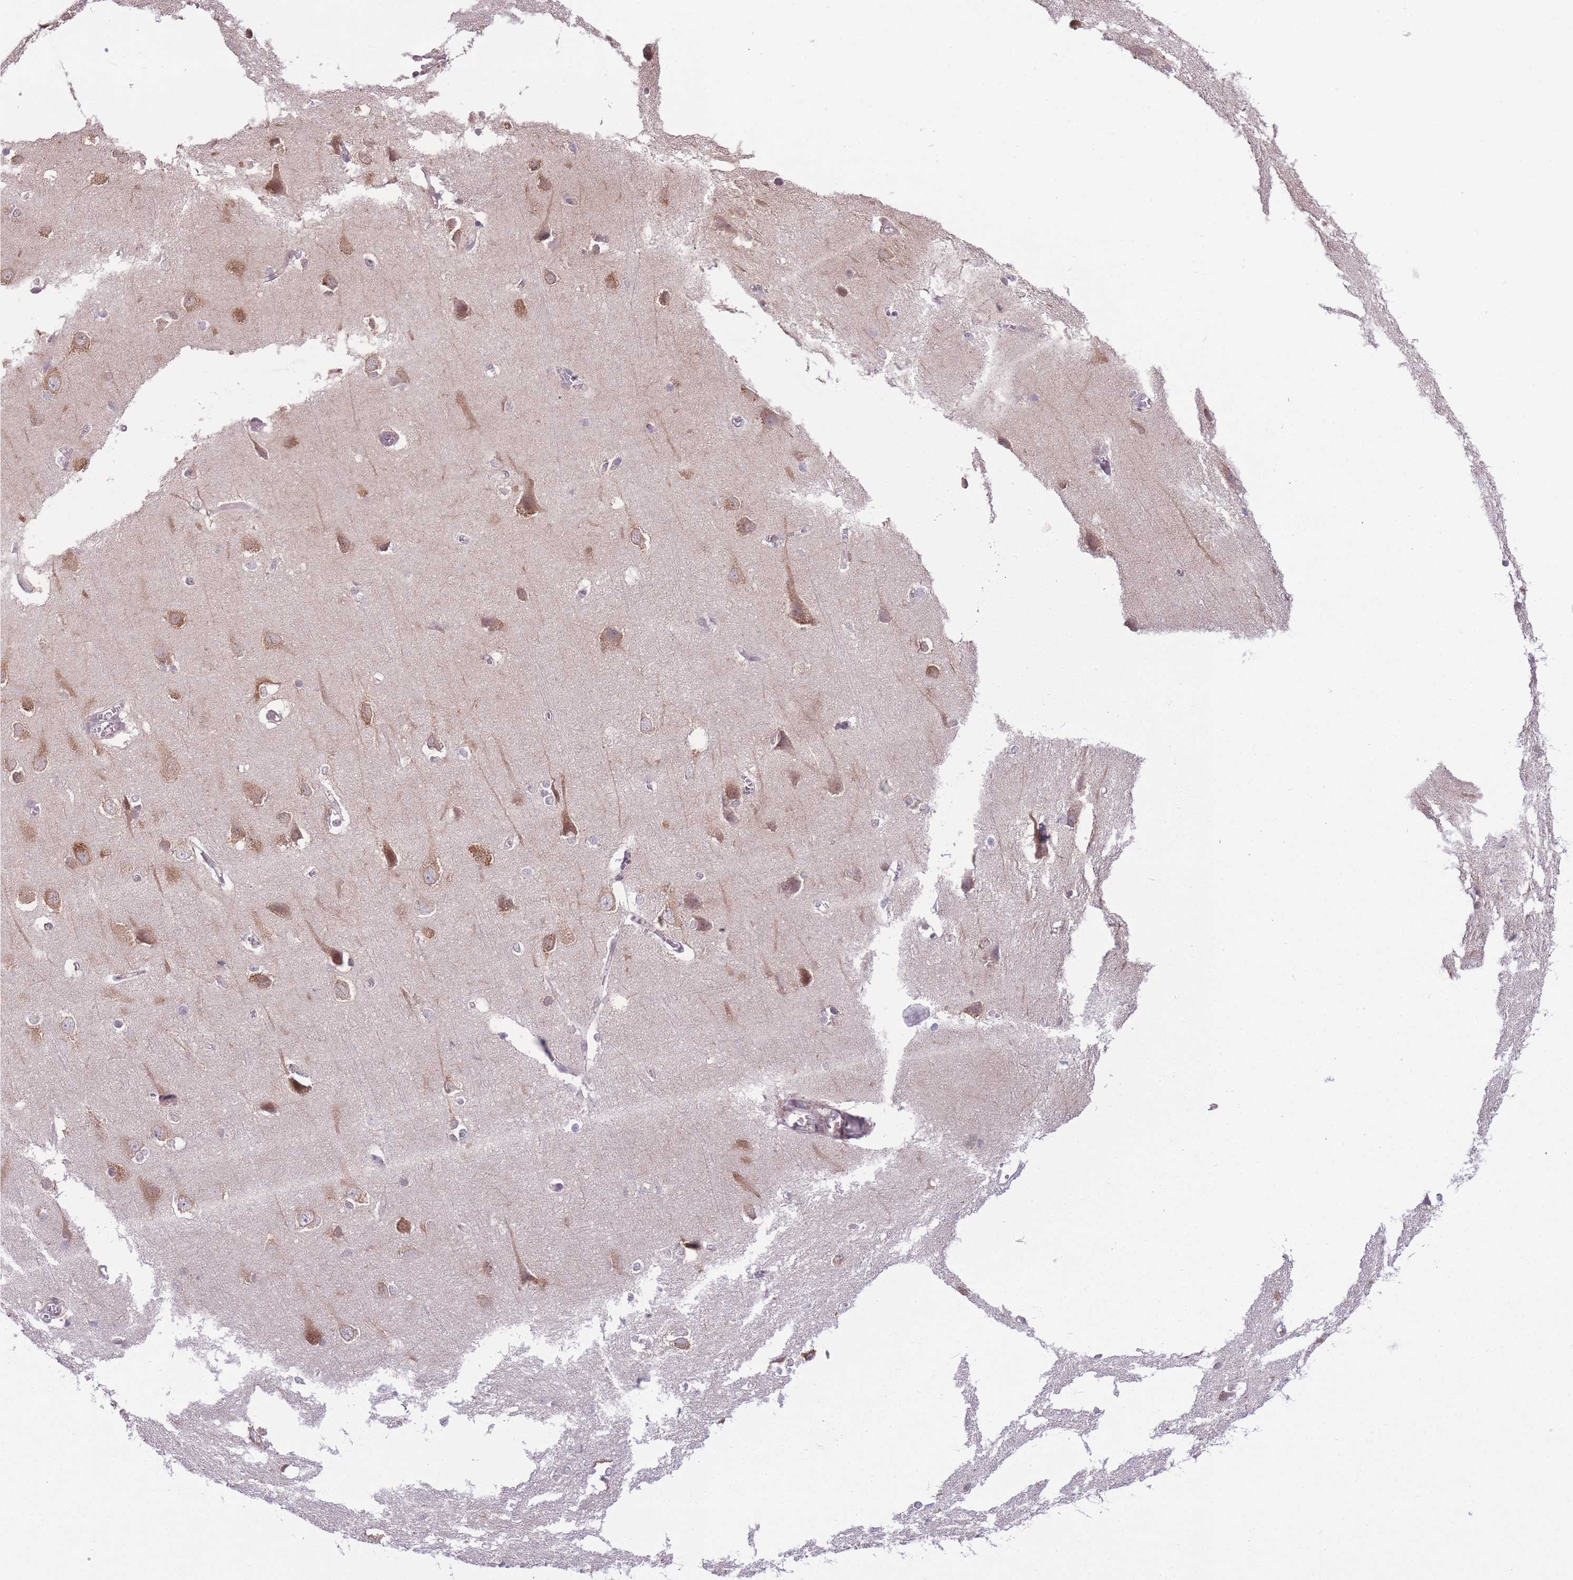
{"staining": {"intensity": "negative", "quantity": "none", "location": "none"}, "tissue": "cerebral cortex", "cell_type": "Endothelial cells", "image_type": "normal", "snomed": [{"axis": "morphology", "description": "Normal tissue, NOS"}, {"axis": "topography", "description": "Cerebral cortex"}], "caption": "A high-resolution photomicrograph shows IHC staining of benign cerebral cortex, which shows no significant positivity in endothelial cells. (Brightfield microscopy of DAB IHC at high magnification).", "gene": "CCT6A", "patient": {"sex": "male", "age": 37}}